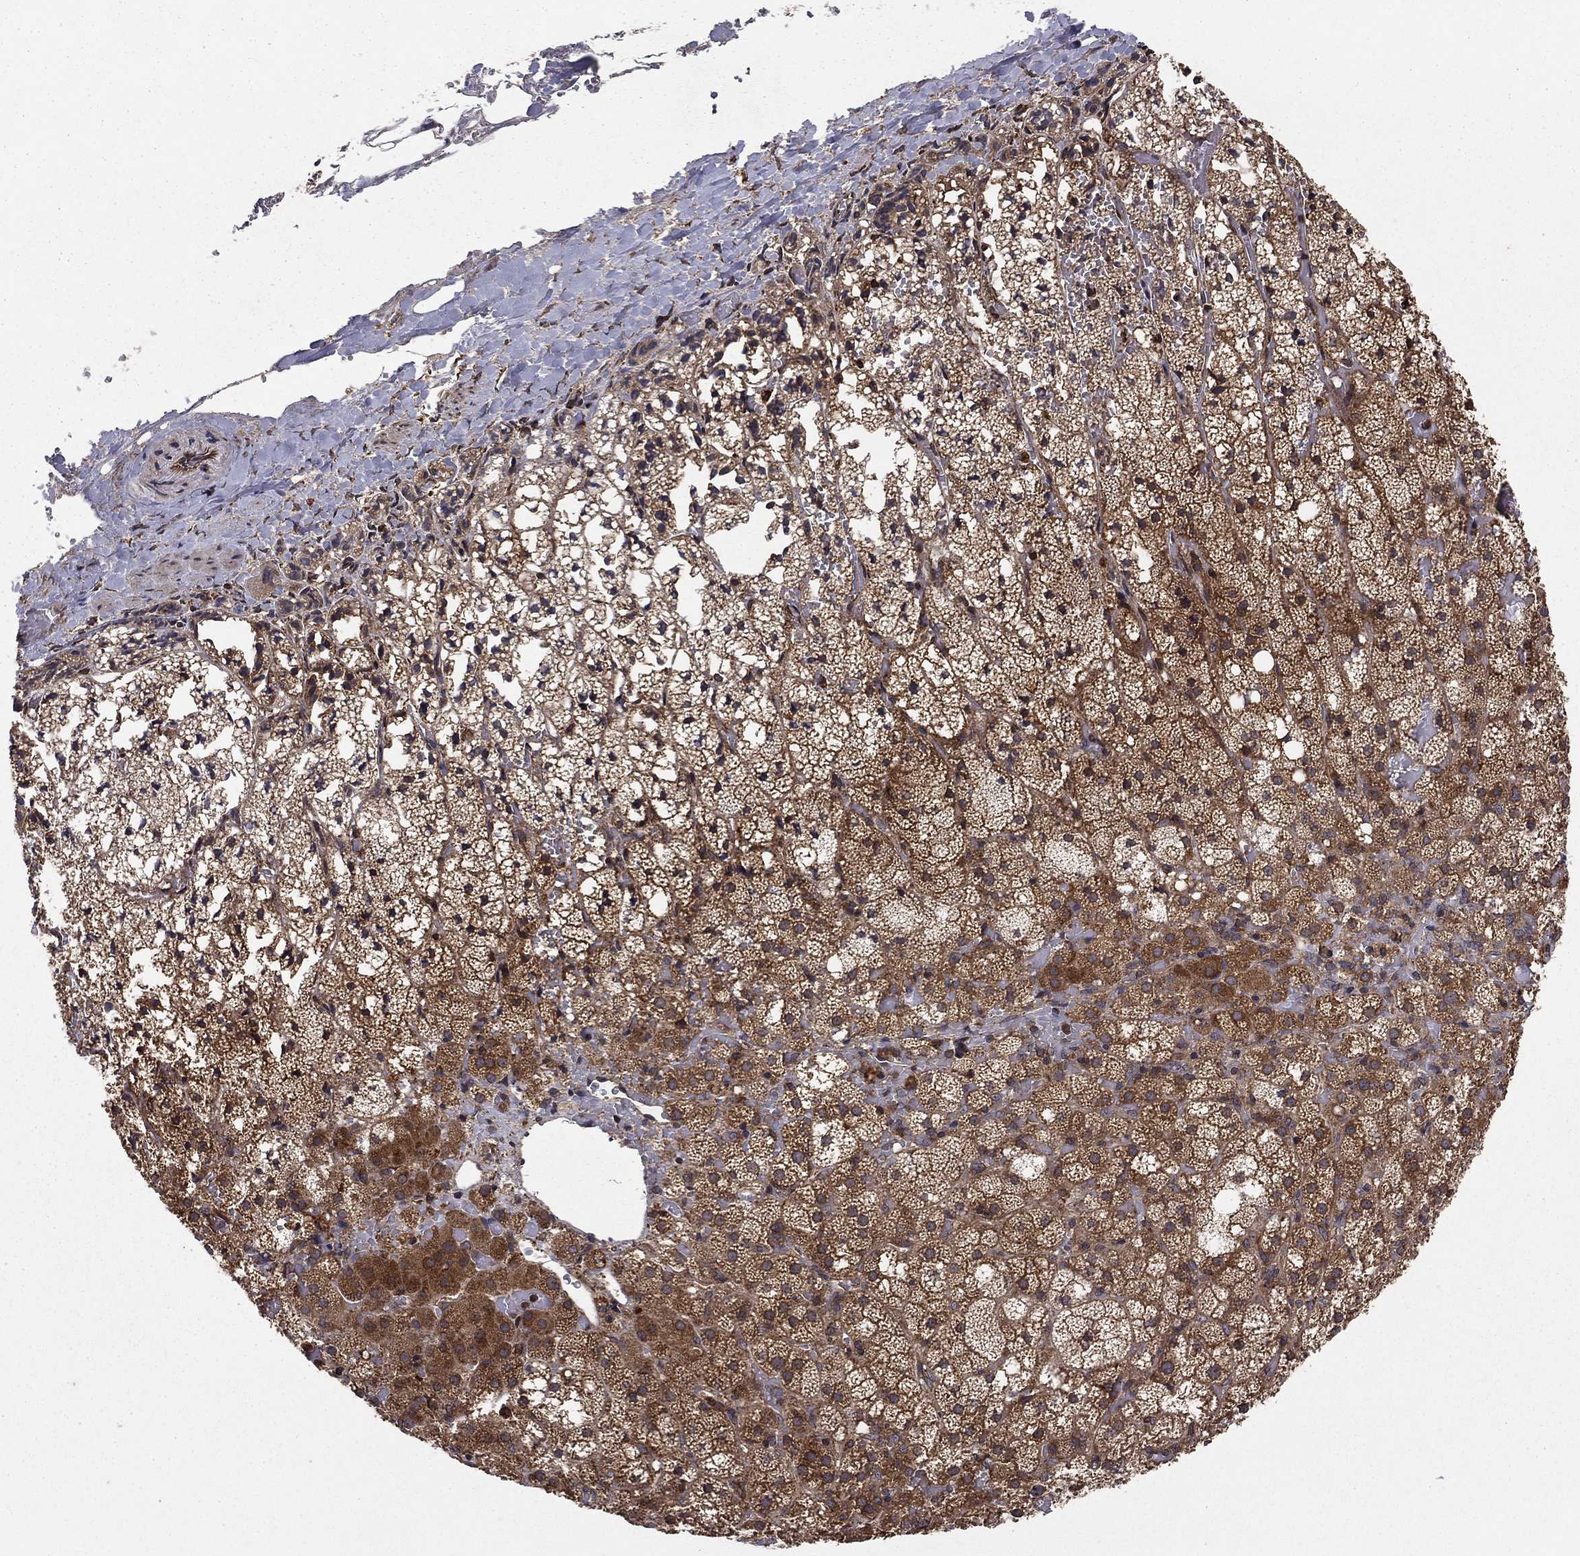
{"staining": {"intensity": "strong", "quantity": ">75%", "location": "cytoplasmic/membranous"}, "tissue": "adrenal gland", "cell_type": "Glandular cells", "image_type": "normal", "snomed": [{"axis": "morphology", "description": "Normal tissue, NOS"}, {"axis": "topography", "description": "Adrenal gland"}], "caption": "DAB immunohistochemical staining of unremarkable human adrenal gland displays strong cytoplasmic/membranous protein positivity in approximately >75% of glandular cells. The staining was performed using DAB (3,3'-diaminobenzidine), with brown indicating positive protein expression. Nuclei are stained blue with hematoxylin.", "gene": "BABAM2", "patient": {"sex": "male", "age": 53}}